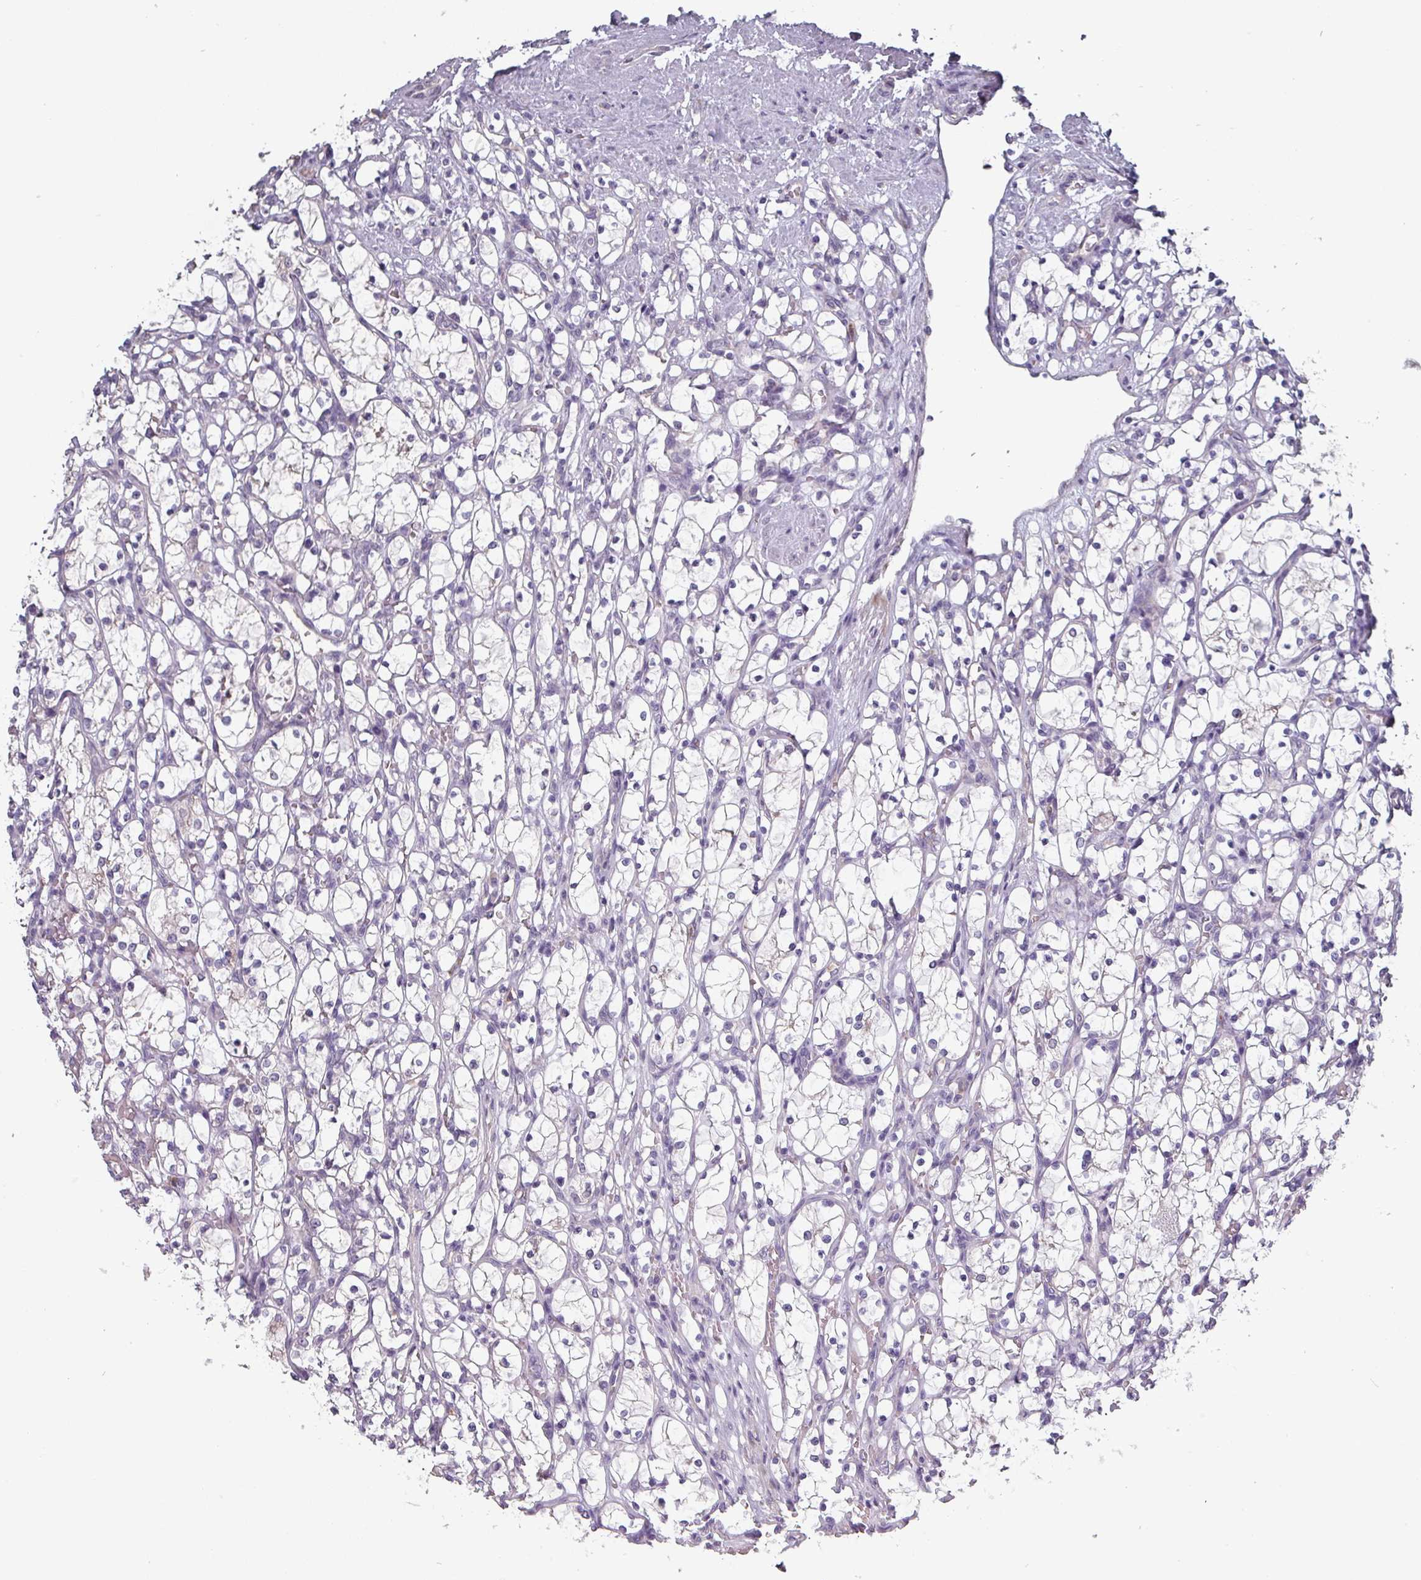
{"staining": {"intensity": "negative", "quantity": "none", "location": "none"}, "tissue": "renal cancer", "cell_type": "Tumor cells", "image_type": "cancer", "snomed": [{"axis": "morphology", "description": "Adenocarcinoma, NOS"}, {"axis": "topography", "description": "Kidney"}], "caption": "A high-resolution image shows IHC staining of adenocarcinoma (renal), which shows no significant staining in tumor cells. Brightfield microscopy of immunohistochemistry stained with DAB (3,3'-diaminobenzidine) (brown) and hematoxylin (blue), captured at high magnification.", "gene": "PRAMEF8", "patient": {"sex": "female", "age": 69}}